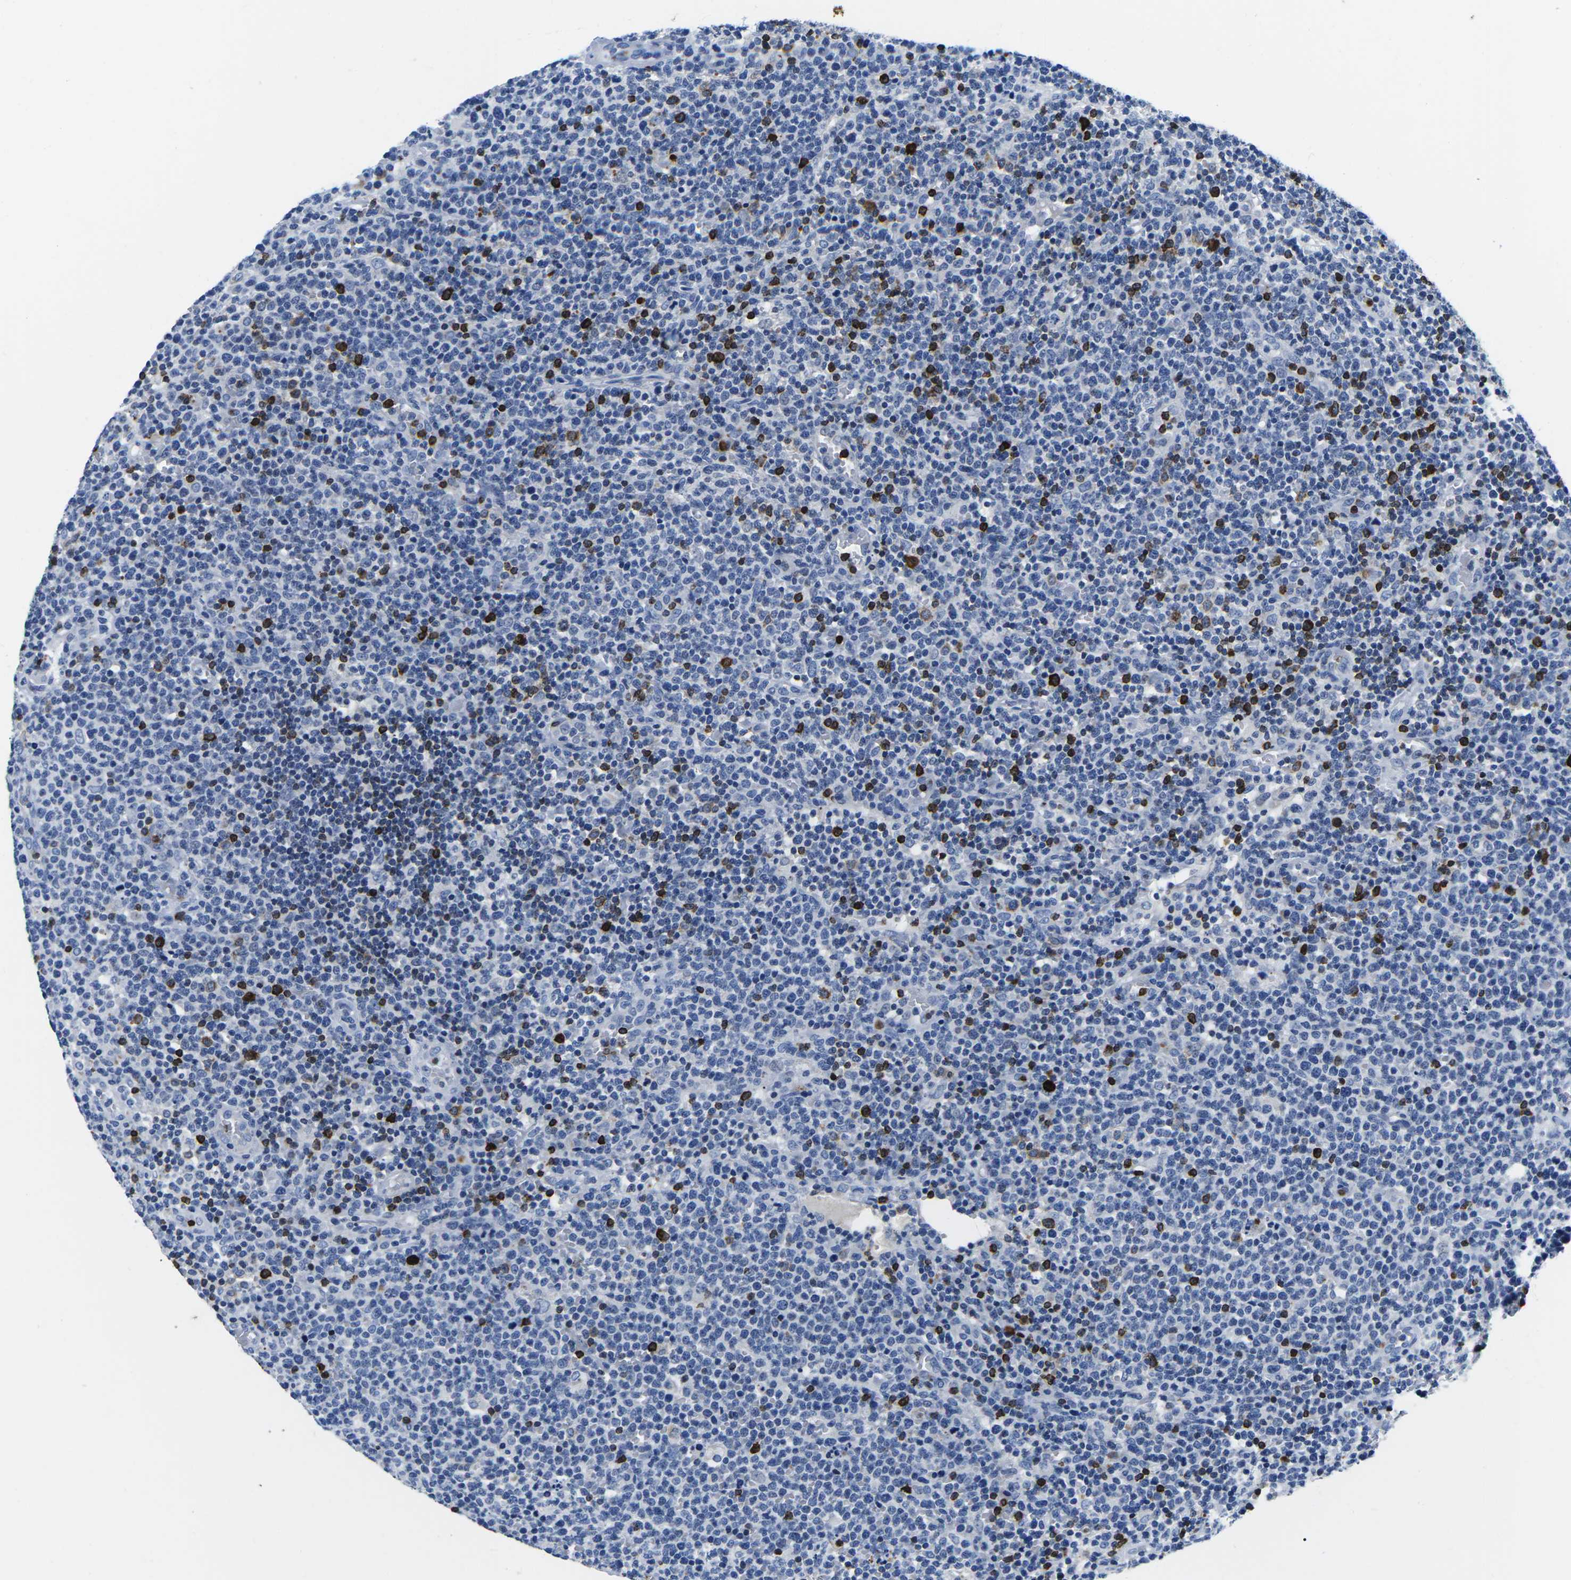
{"staining": {"intensity": "negative", "quantity": "none", "location": "none"}, "tissue": "lymphoma", "cell_type": "Tumor cells", "image_type": "cancer", "snomed": [{"axis": "morphology", "description": "Malignant lymphoma, non-Hodgkin's type, High grade"}, {"axis": "topography", "description": "Lymph node"}], "caption": "Tumor cells are negative for brown protein staining in high-grade malignant lymphoma, non-Hodgkin's type.", "gene": "CTSW", "patient": {"sex": "male", "age": 61}}